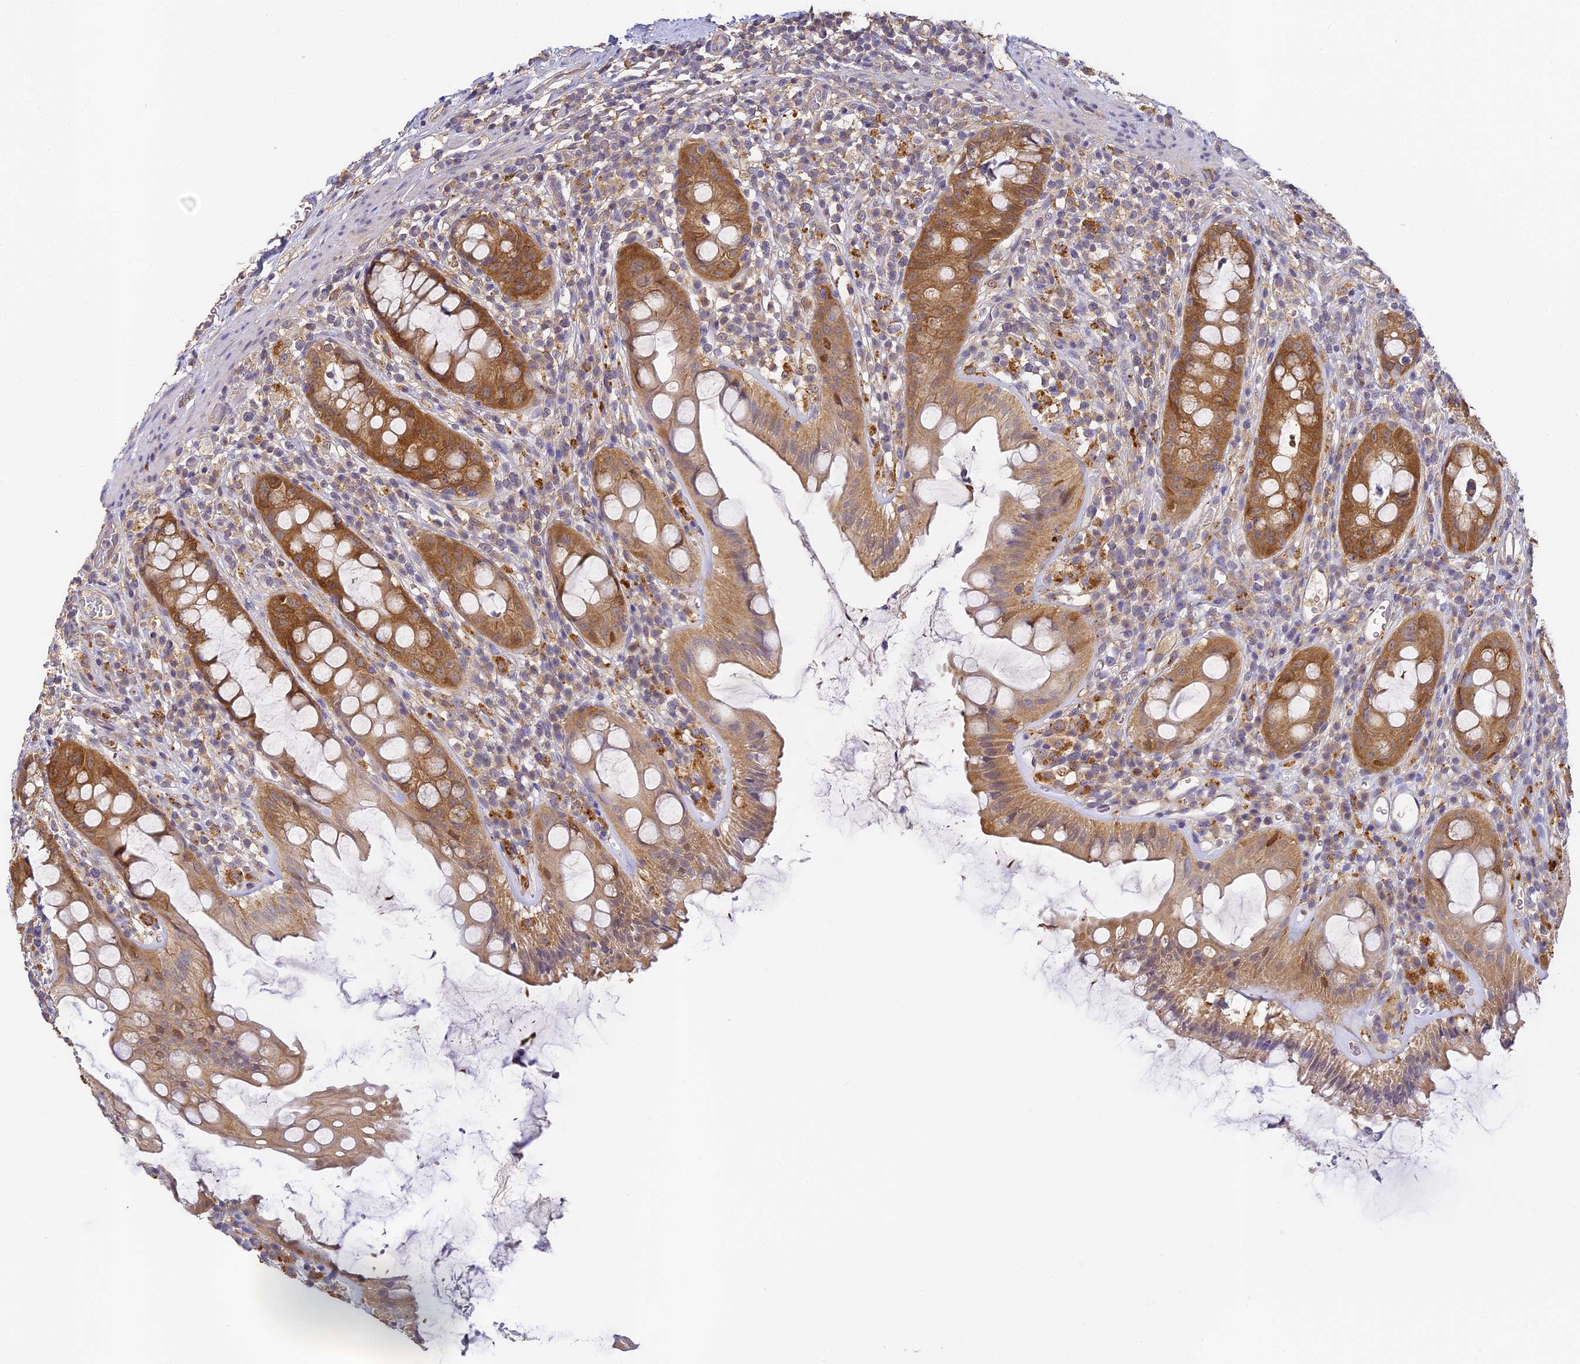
{"staining": {"intensity": "moderate", "quantity": ">75%", "location": "cytoplasmic/membranous"}, "tissue": "rectum", "cell_type": "Glandular cells", "image_type": "normal", "snomed": [{"axis": "morphology", "description": "Normal tissue, NOS"}, {"axis": "topography", "description": "Rectum"}], "caption": "Immunohistochemical staining of unremarkable rectum reveals medium levels of moderate cytoplasmic/membranous positivity in about >75% of glandular cells.", "gene": "YAE1", "patient": {"sex": "female", "age": 57}}